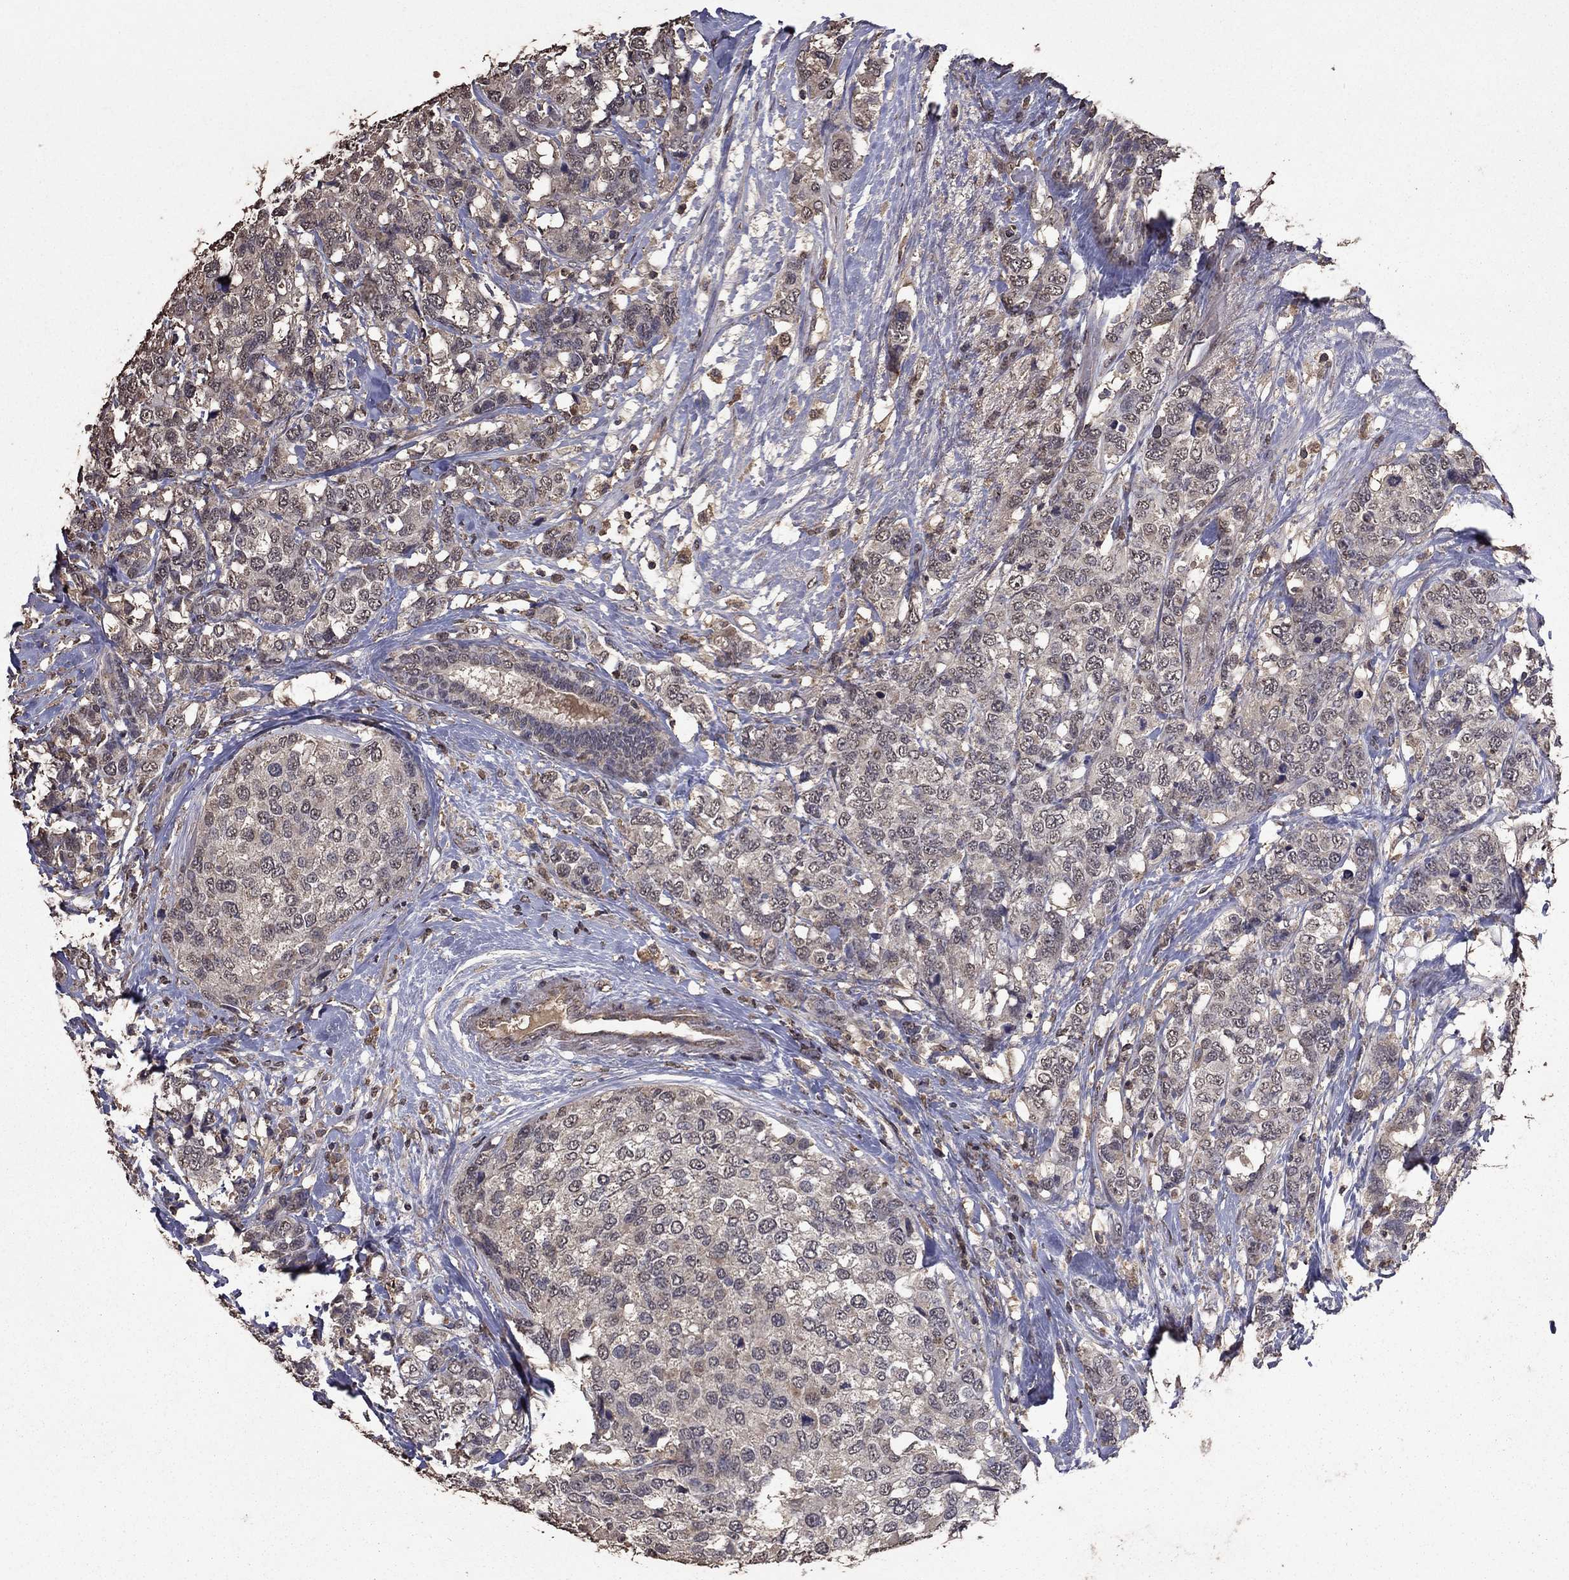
{"staining": {"intensity": "negative", "quantity": "none", "location": "none"}, "tissue": "breast cancer", "cell_type": "Tumor cells", "image_type": "cancer", "snomed": [{"axis": "morphology", "description": "Lobular carcinoma"}, {"axis": "topography", "description": "Breast"}], "caption": "Immunohistochemistry image of neoplastic tissue: breast cancer stained with DAB (3,3'-diaminobenzidine) demonstrates no significant protein staining in tumor cells.", "gene": "SERPINA5", "patient": {"sex": "female", "age": 59}}